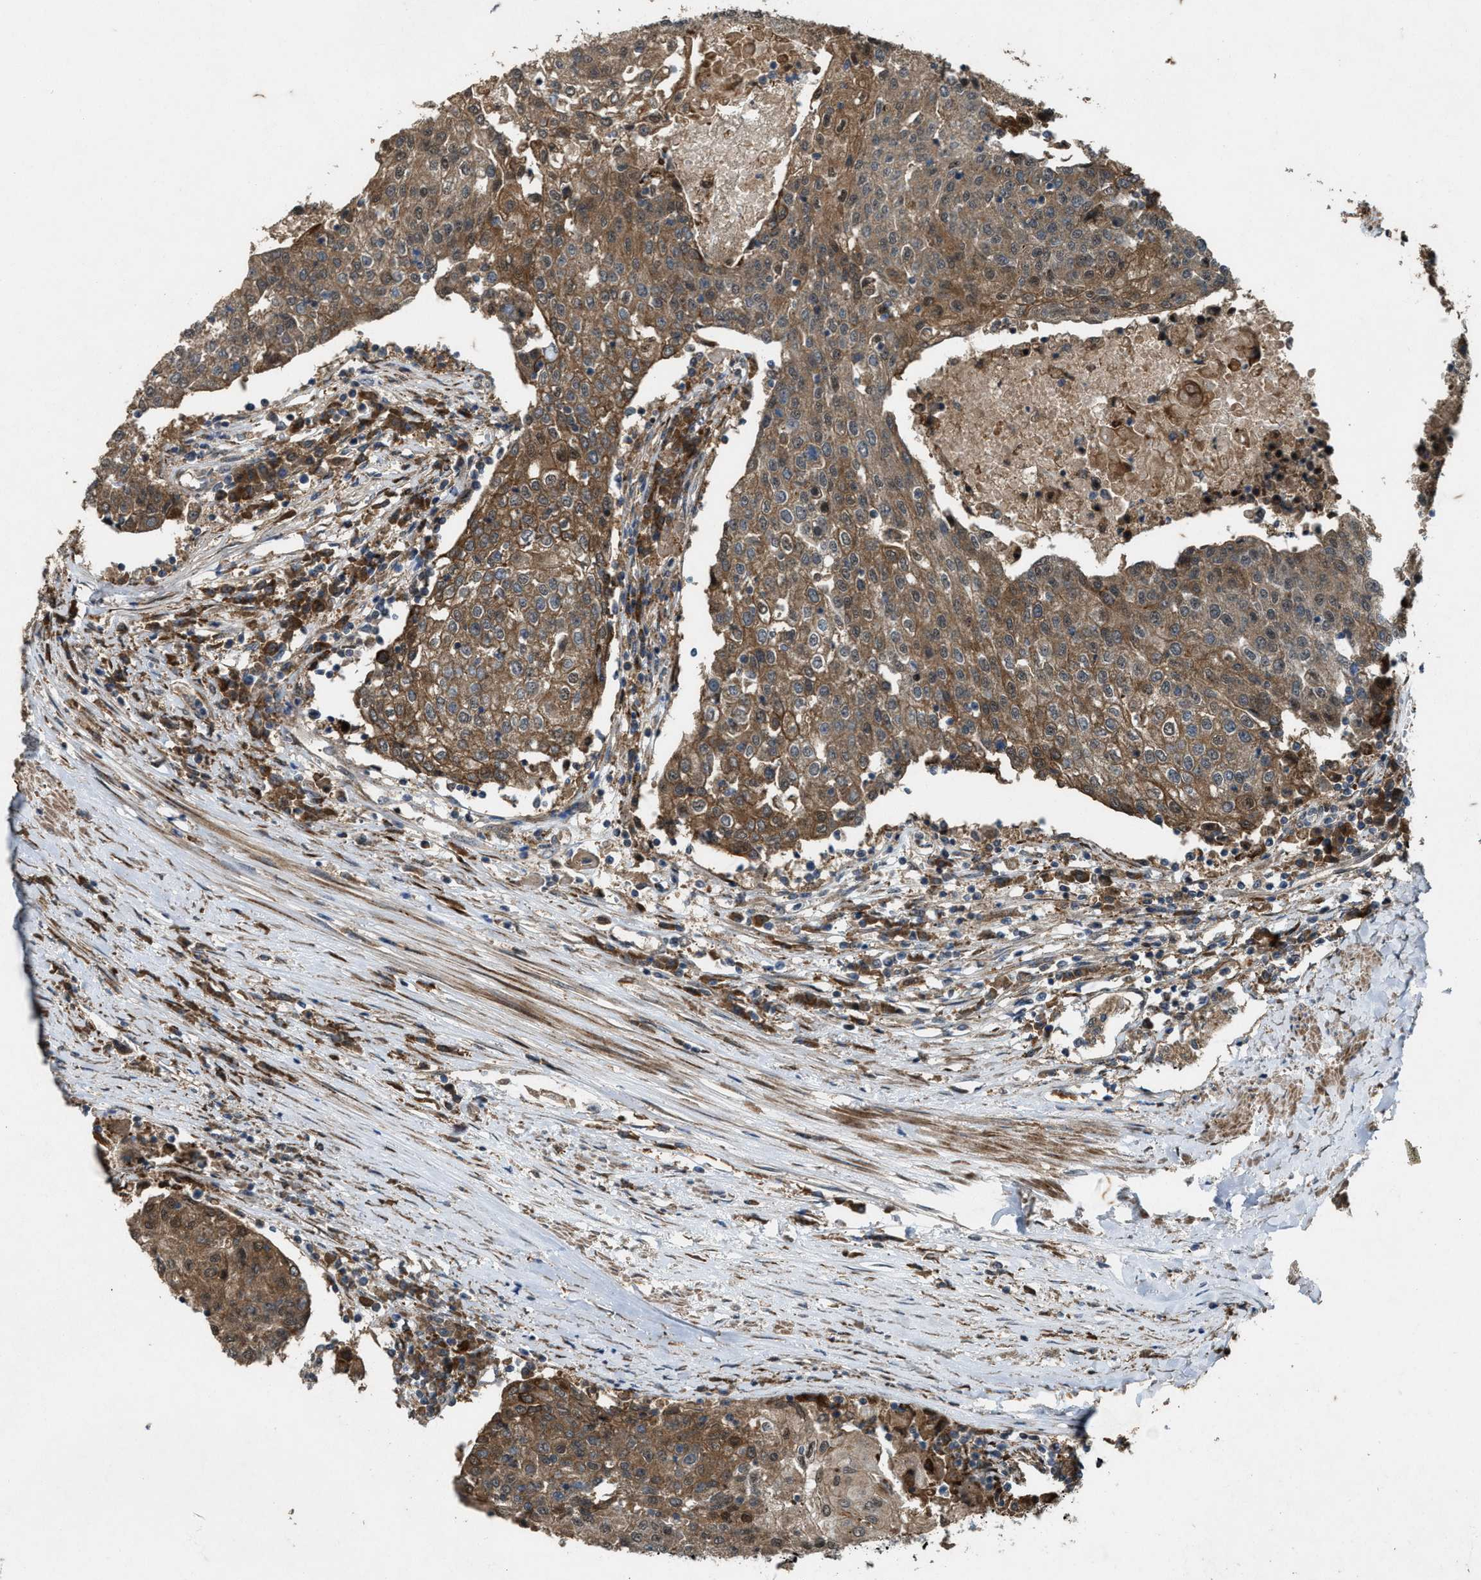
{"staining": {"intensity": "moderate", "quantity": ">75%", "location": "cytoplasmic/membranous"}, "tissue": "urothelial cancer", "cell_type": "Tumor cells", "image_type": "cancer", "snomed": [{"axis": "morphology", "description": "Urothelial carcinoma, High grade"}, {"axis": "topography", "description": "Urinary bladder"}], "caption": "Human urothelial carcinoma (high-grade) stained for a protein (brown) reveals moderate cytoplasmic/membranous positive positivity in approximately >75% of tumor cells.", "gene": "LRRC72", "patient": {"sex": "female", "age": 85}}